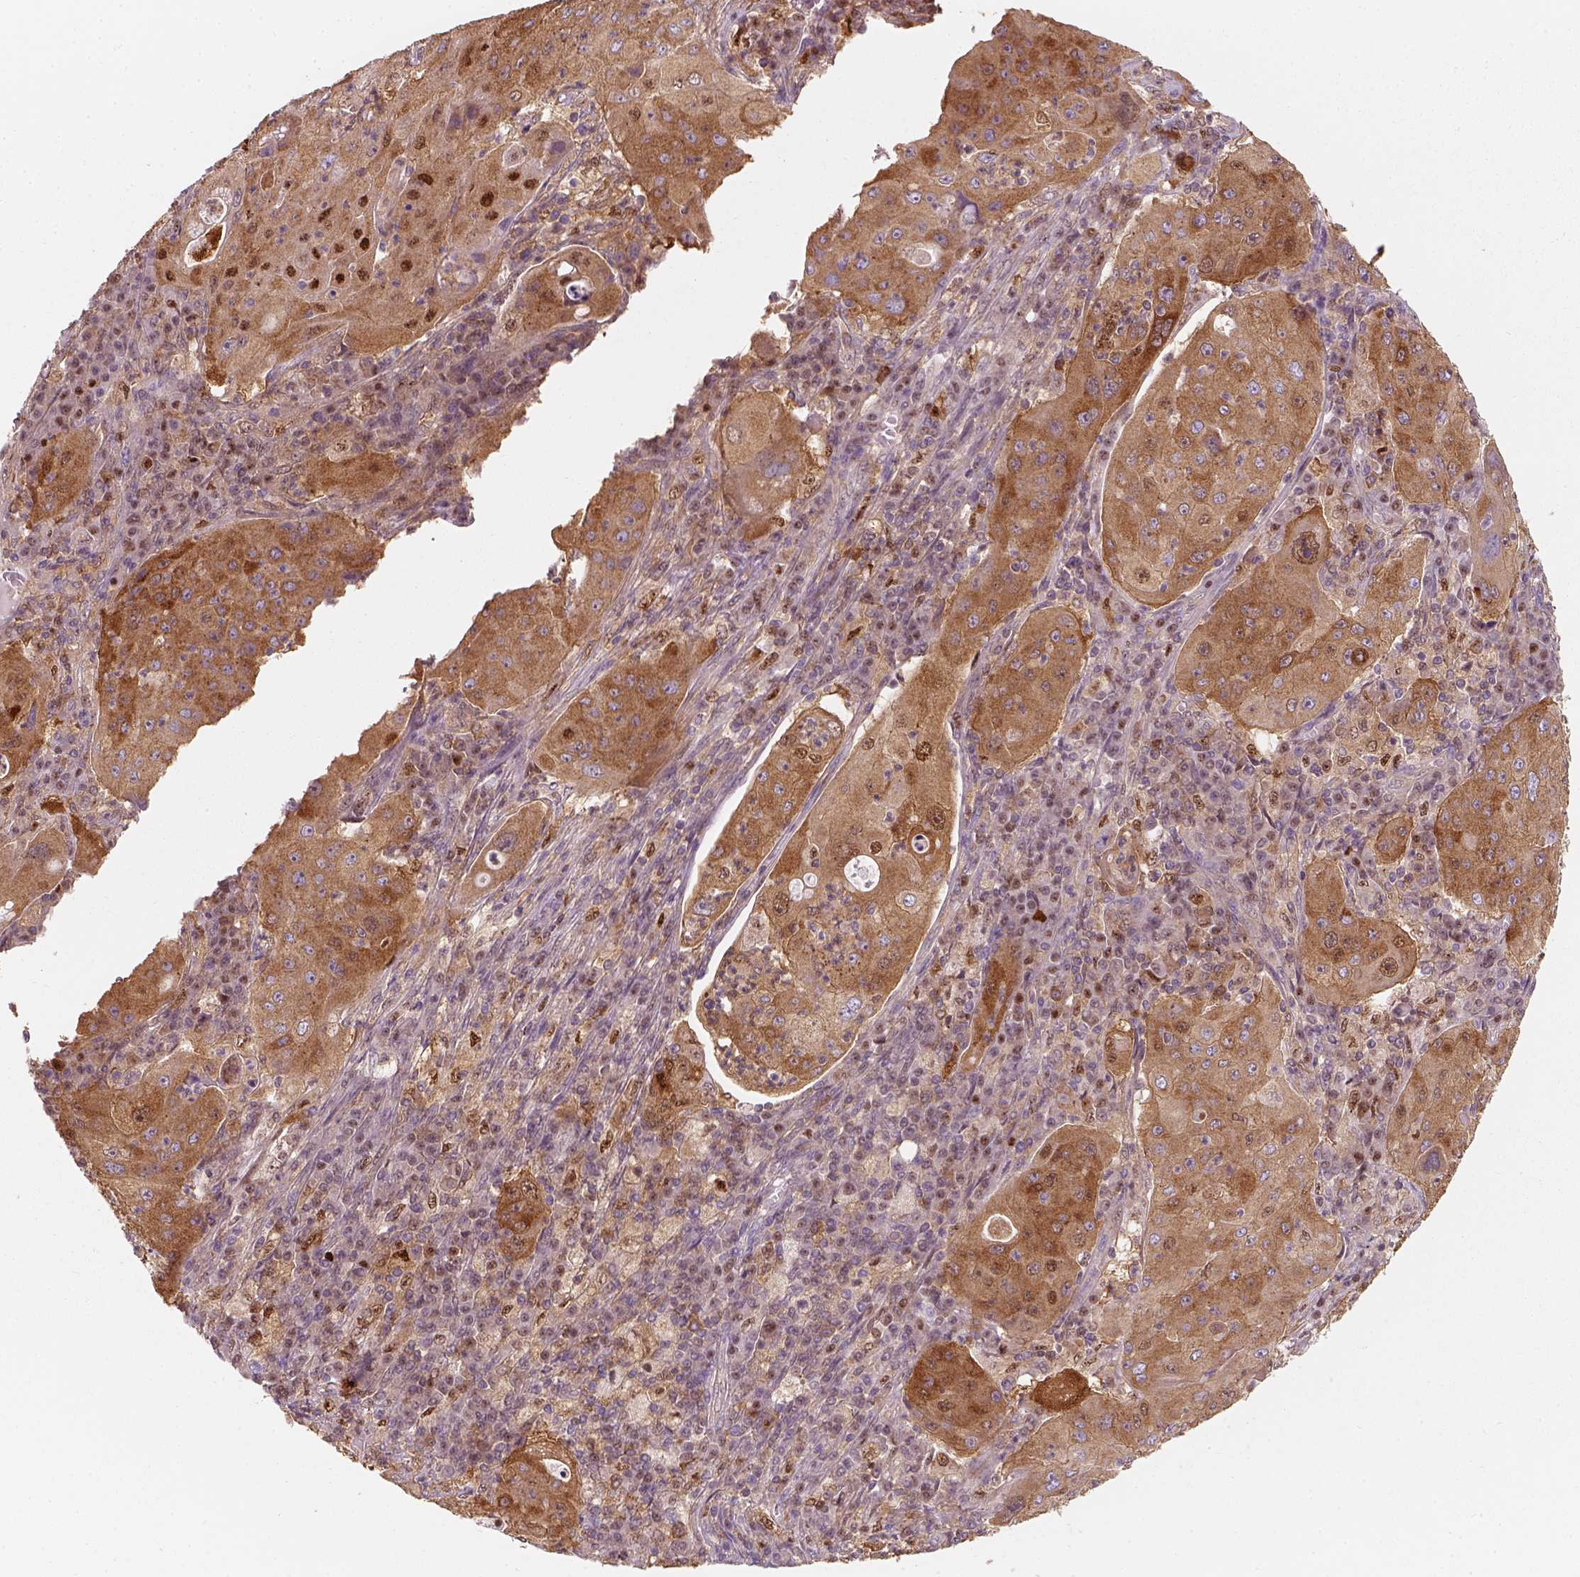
{"staining": {"intensity": "moderate", "quantity": ">75%", "location": "cytoplasmic/membranous,nuclear"}, "tissue": "lung cancer", "cell_type": "Tumor cells", "image_type": "cancer", "snomed": [{"axis": "morphology", "description": "Squamous cell carcinoma, NOS"}, {"axis": "topography", "description": "Lung"}], "caption": "Immunohistochemical staining of squamous cell carcinoma (lung) displays medium levels of moderate cytoplasmic/membranous and nuclear staining in approximately >75% of tumor cells.", "gene": "SQSTM1", "patient": {"sex": "female", "age": 59}}